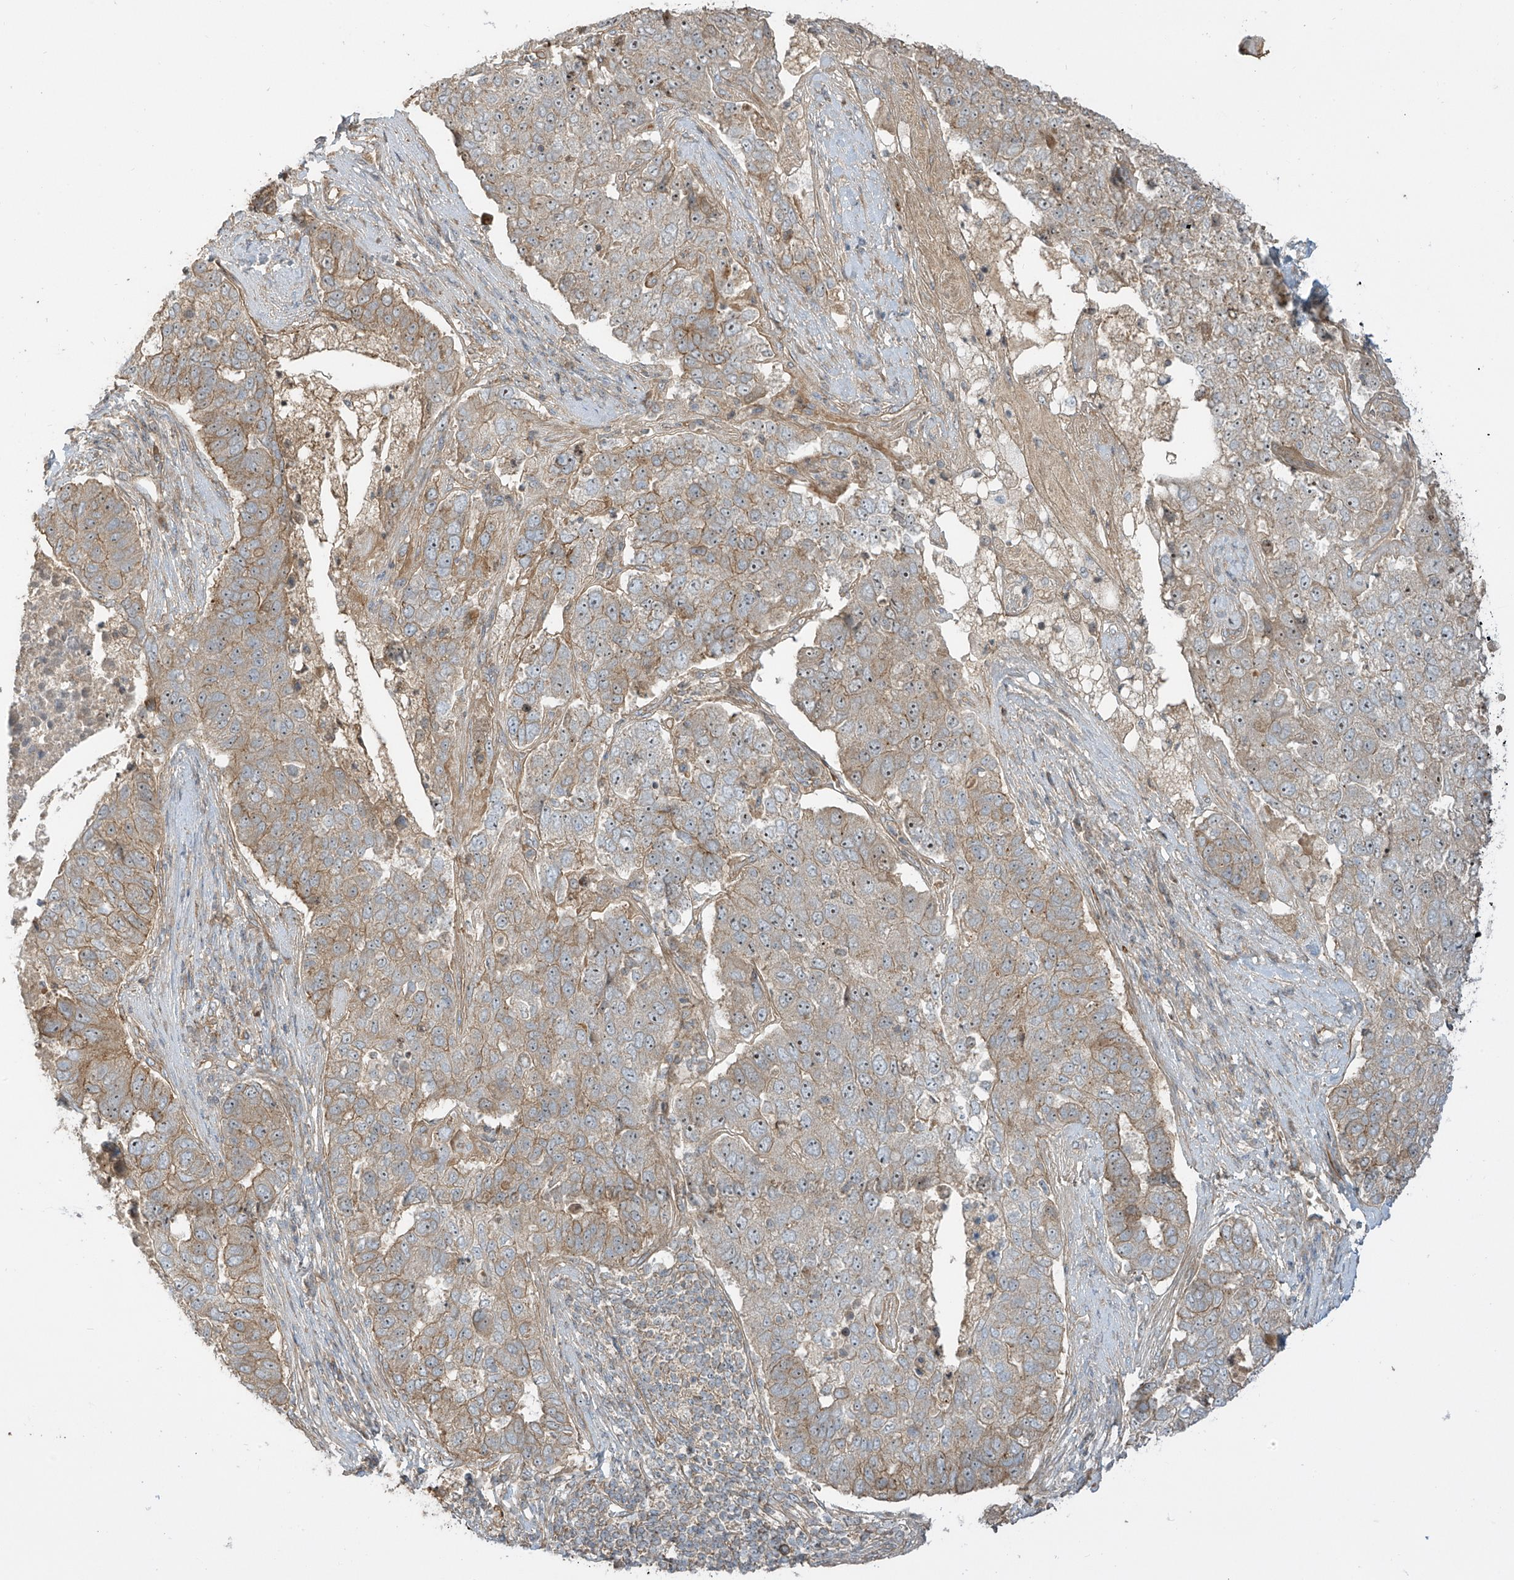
{"staining": {"intensity": "moderate", "quantity": "25%-75%", "location": "cytoplasmic/membranous"}, "tissue": "pancreatic cancer", "cell_type": "Tumor cells", "image_type": "cancer", "snomed": [{"axis": "morphology", "description": "Adenocarcinoma, NOS"}, {"axis": "topography", "description": "Pancreas"}], "caption": "An immunohistochemistry (IHC) image of neoplastic tissue is shown. Protein staining in brown labels moderate cytoplasmic/membranous positivity in pancreatic cancer (adenocarcinoma) within tumor cells.", "gene": "ENTR1", "patient": {"sex": "female", "age": 61}}